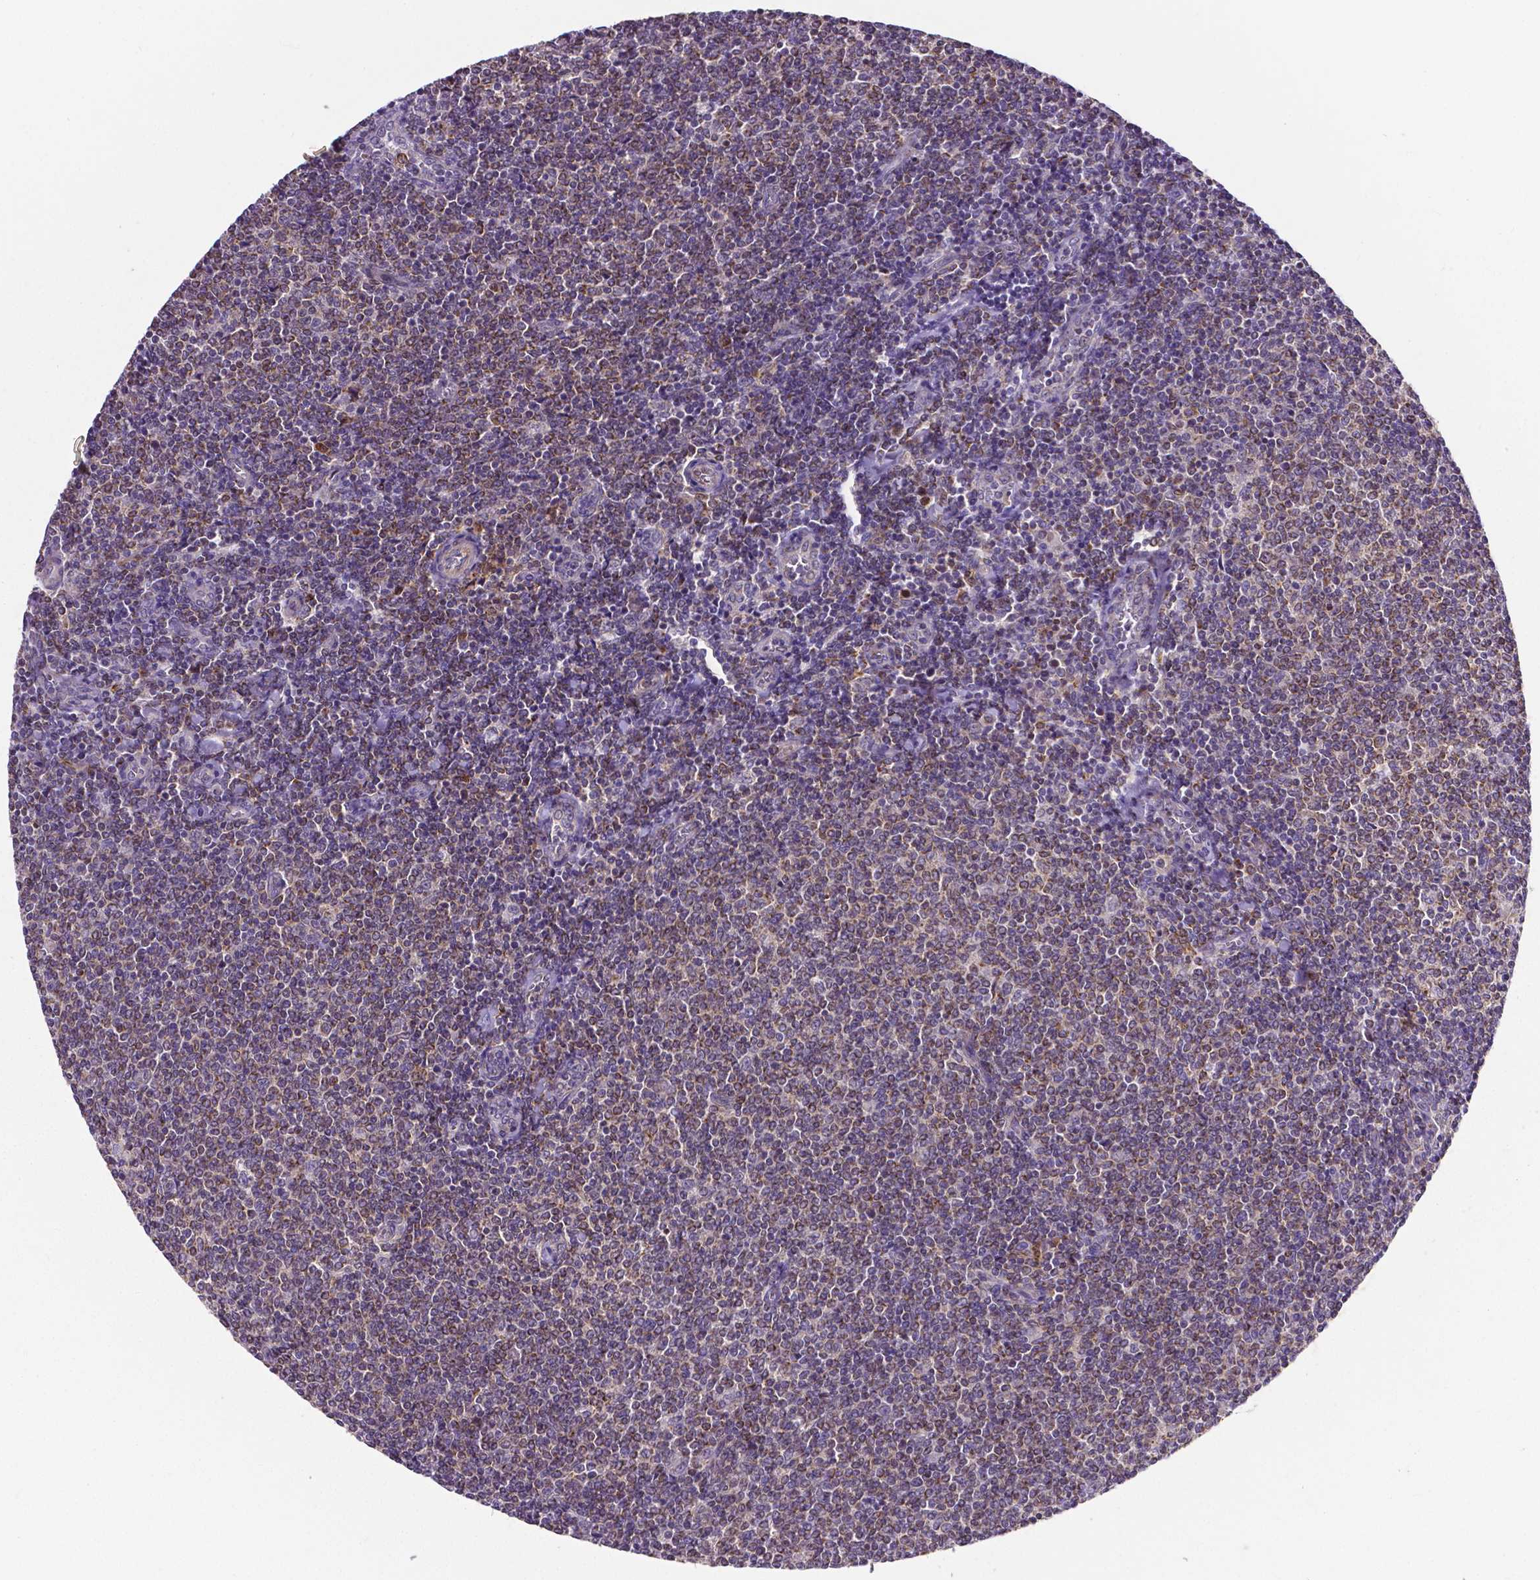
{"staining": {"intensity": "weak", "quantity": ">75%", "location": "cytoplasmic/membranous"}, "tissue": "lymphoma", "cell_type": "Tumor cells", "image_type": "cancer", "snomed": [{"axis": "morphology", "description": "Malignant lymphoma, non-Hodgkin's type, Low grade"}, {"axis": "topography", "description": "Lymph node"}], "caption": "Tumor cells exhibit low levels of weak cytoplasmic/membranous positivity in approximately >75% of cells in lymphoma. (DAB IHC, brown staining for protein, blue staining for nuclei).", "gene": "MCL1", "patient": {"sex": "male", "age": 52}}